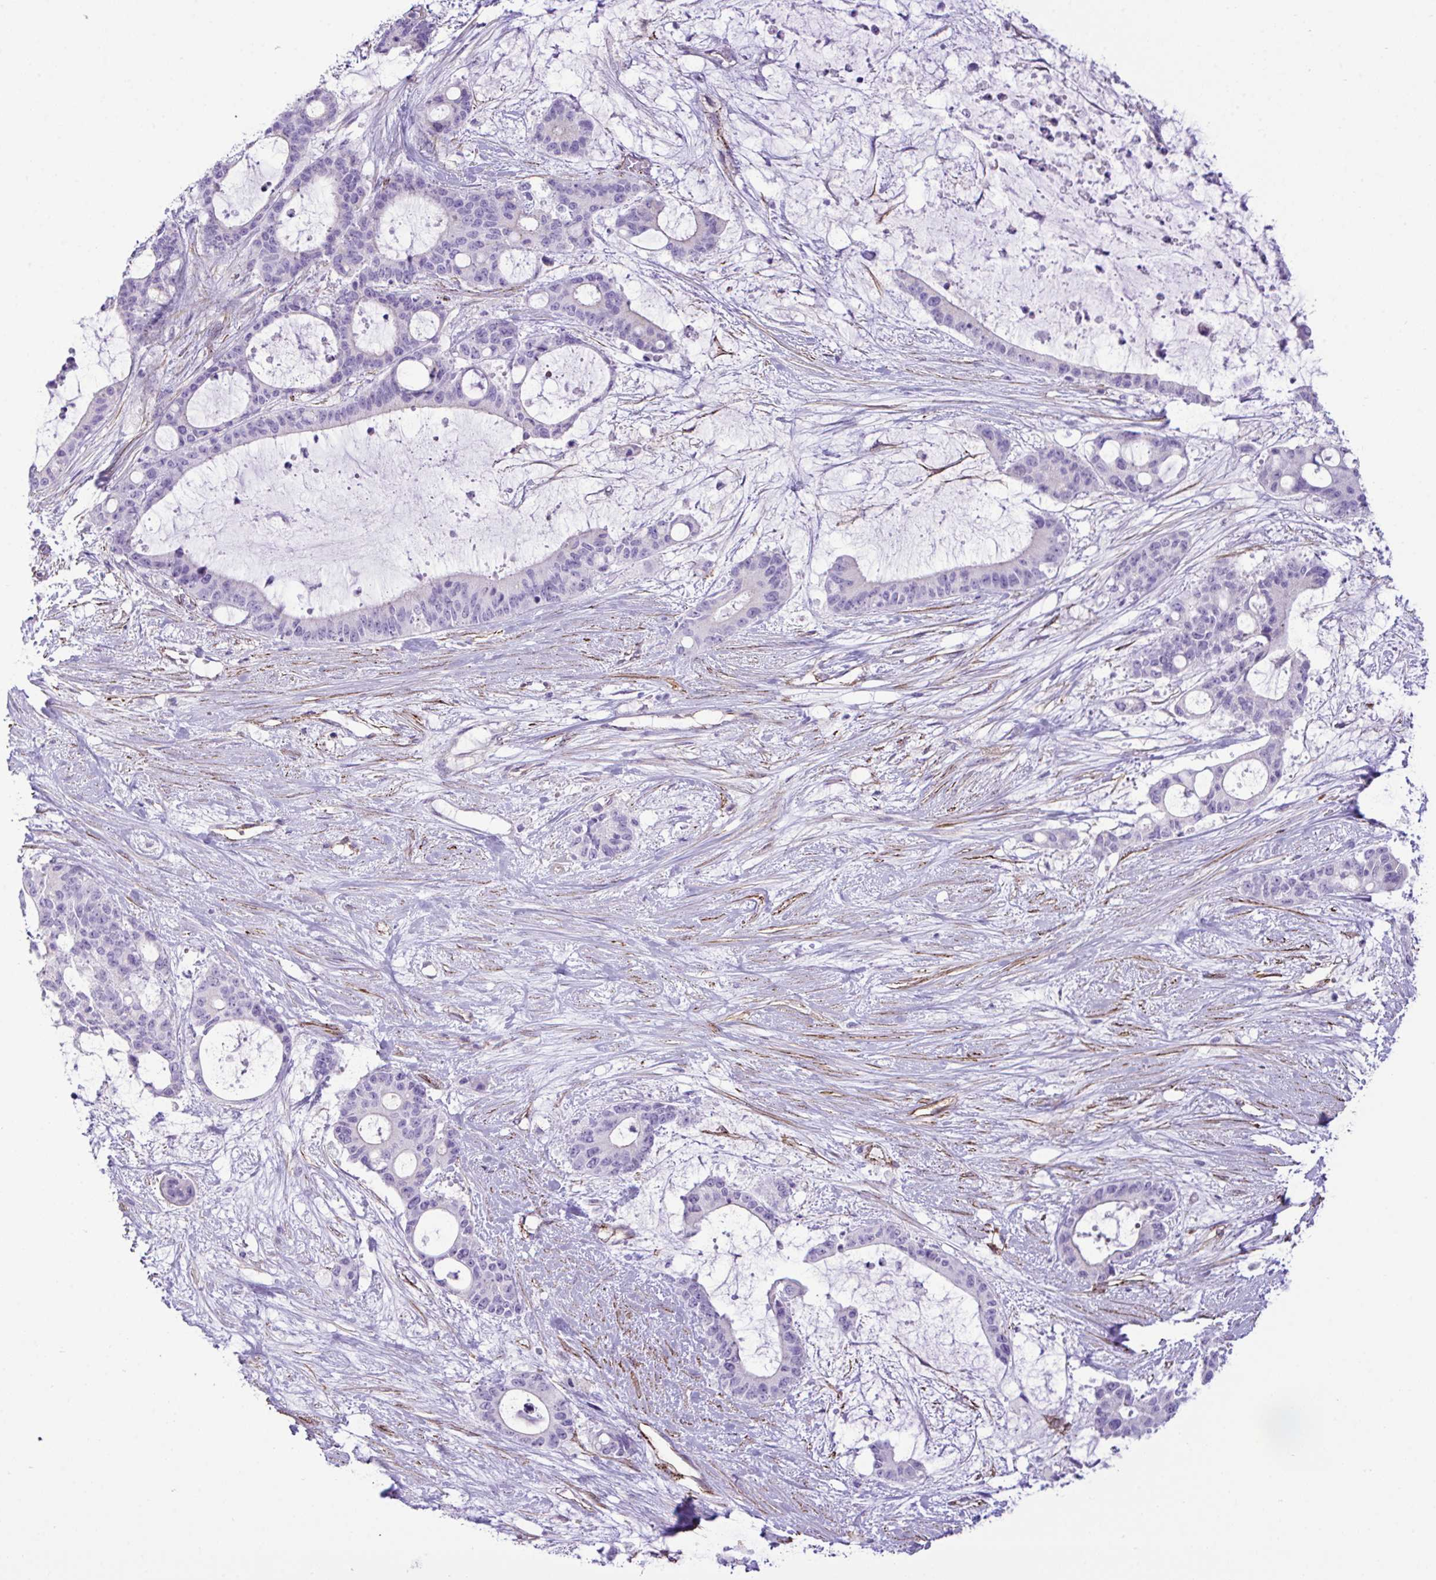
{"staining": {"intensity": "negative", "quantity": "none", "location": "none"}, "tissue": "liver cancer", "cell_type": "Tumor cells", "image_type": "cancer", "snomed": [{"axis": "morphology", "description": "Normal tissue, NOS"}, {"axis": "morphology", "description": "Cholangiocarcinoma"}, {"axis": "topography", "description": "Liver"}, {"axis": "topography", "description": "Peripheral nerve tissue"}], "caption": "Human cholangiocarcinoma (liver) stained for a protein using immunohistochemistry (IHC) demonstrates no expression in tumor cells.", "gene": "SYNPO2L", "patient": {"sex": "female", "age": 73}}